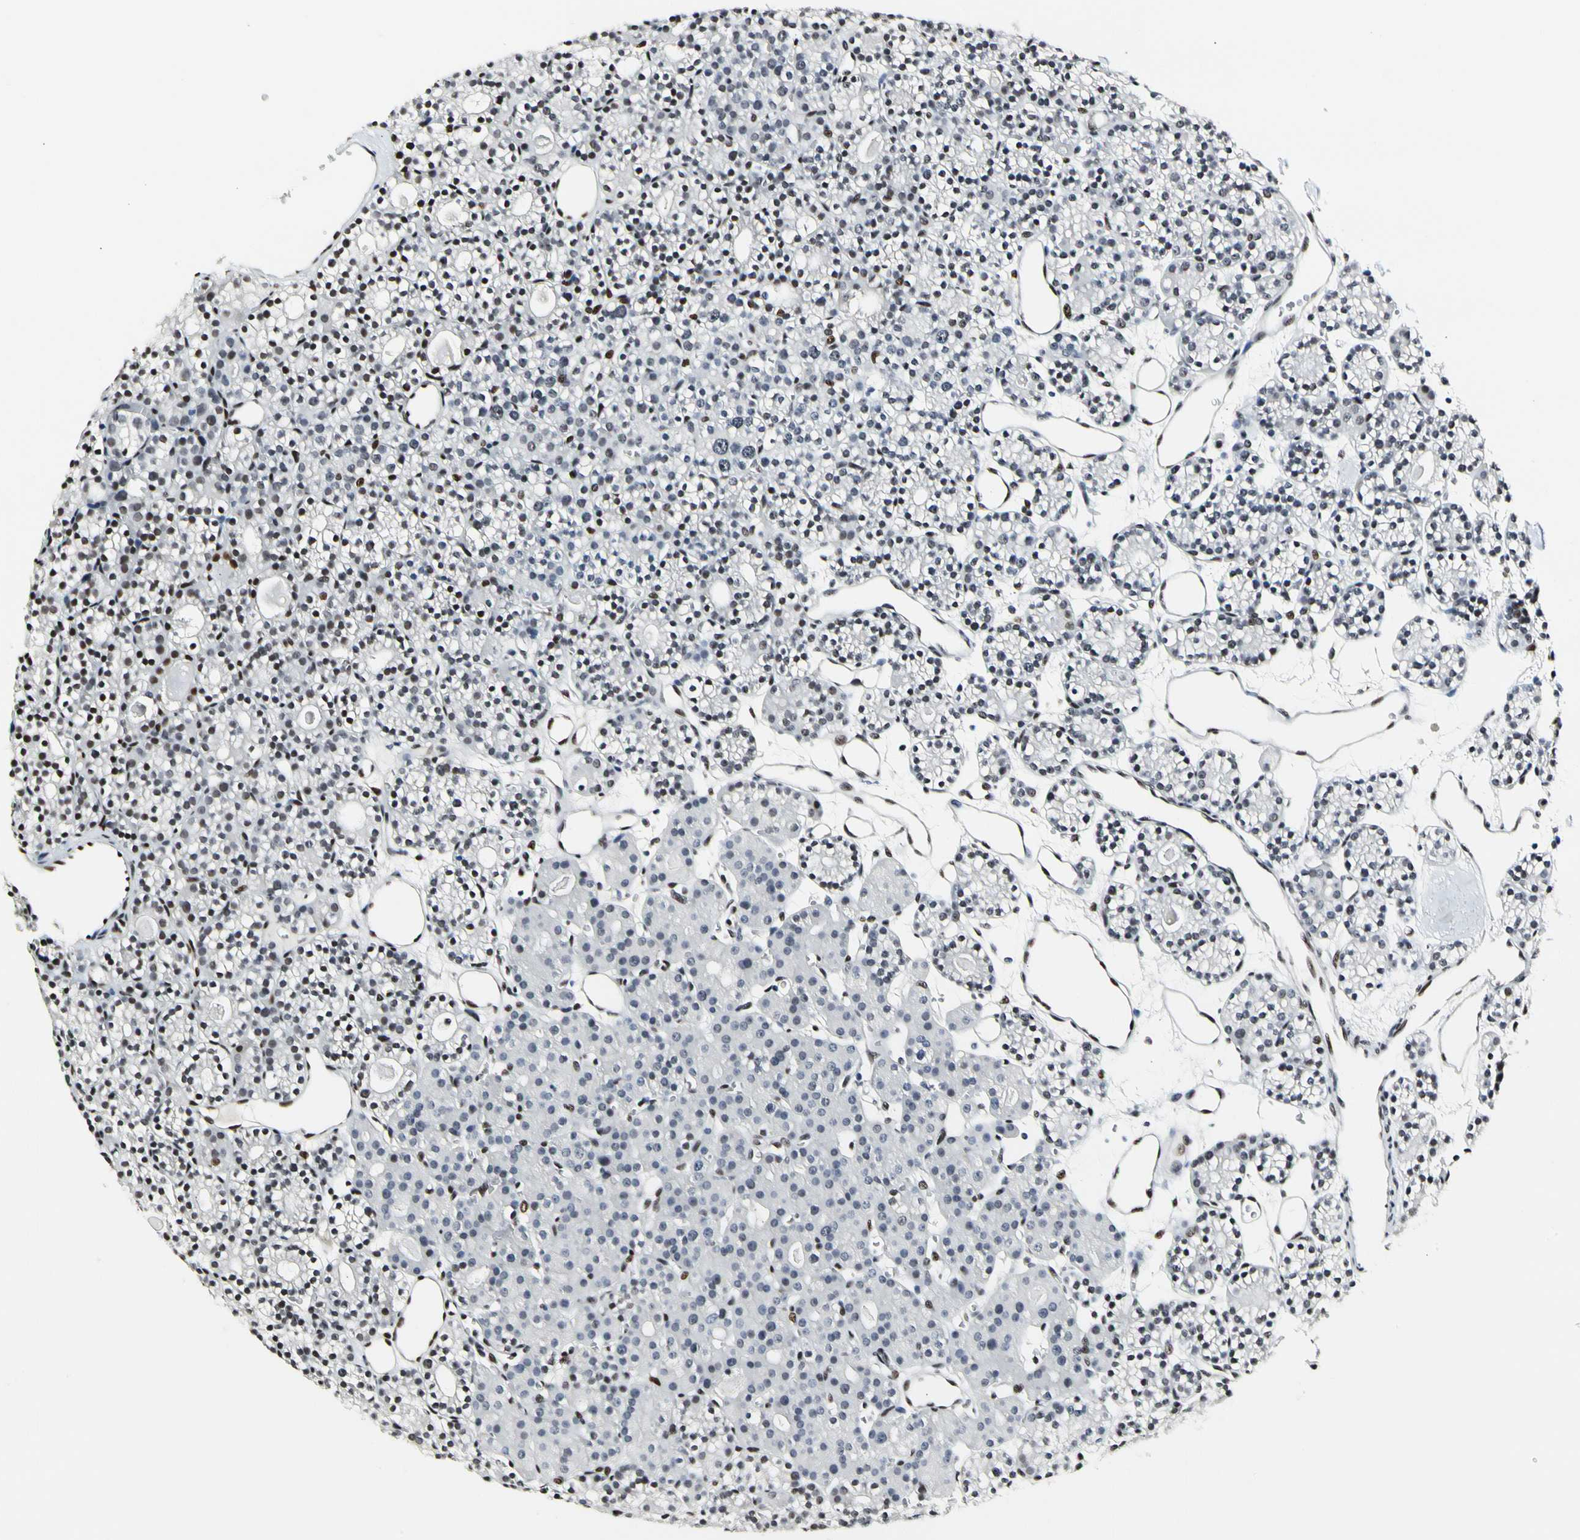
{"staining": {"intensity": "moderate", "quantity": "25%-75%", "location": "nuclear"}, "tissue": "parathyroid gland", "cell_type": "Glandular cells", "image_type": "normal", "snomed": [{"axis": "morphology", "description": "Normal tissue, NOS"}, {"axis": "topography", "description": "Parathyroid gland"}], "caption": "DAB immunohistochemical staining of unremarkable human parathyroid gland reveals moderate nuclear protein positivity in about 25%-75% of glandular cells. The protein is shown in brown color, while the nuclei are stained blue.", "gene": "NFIA", "patient": {"sex": "female", "age": 64}}